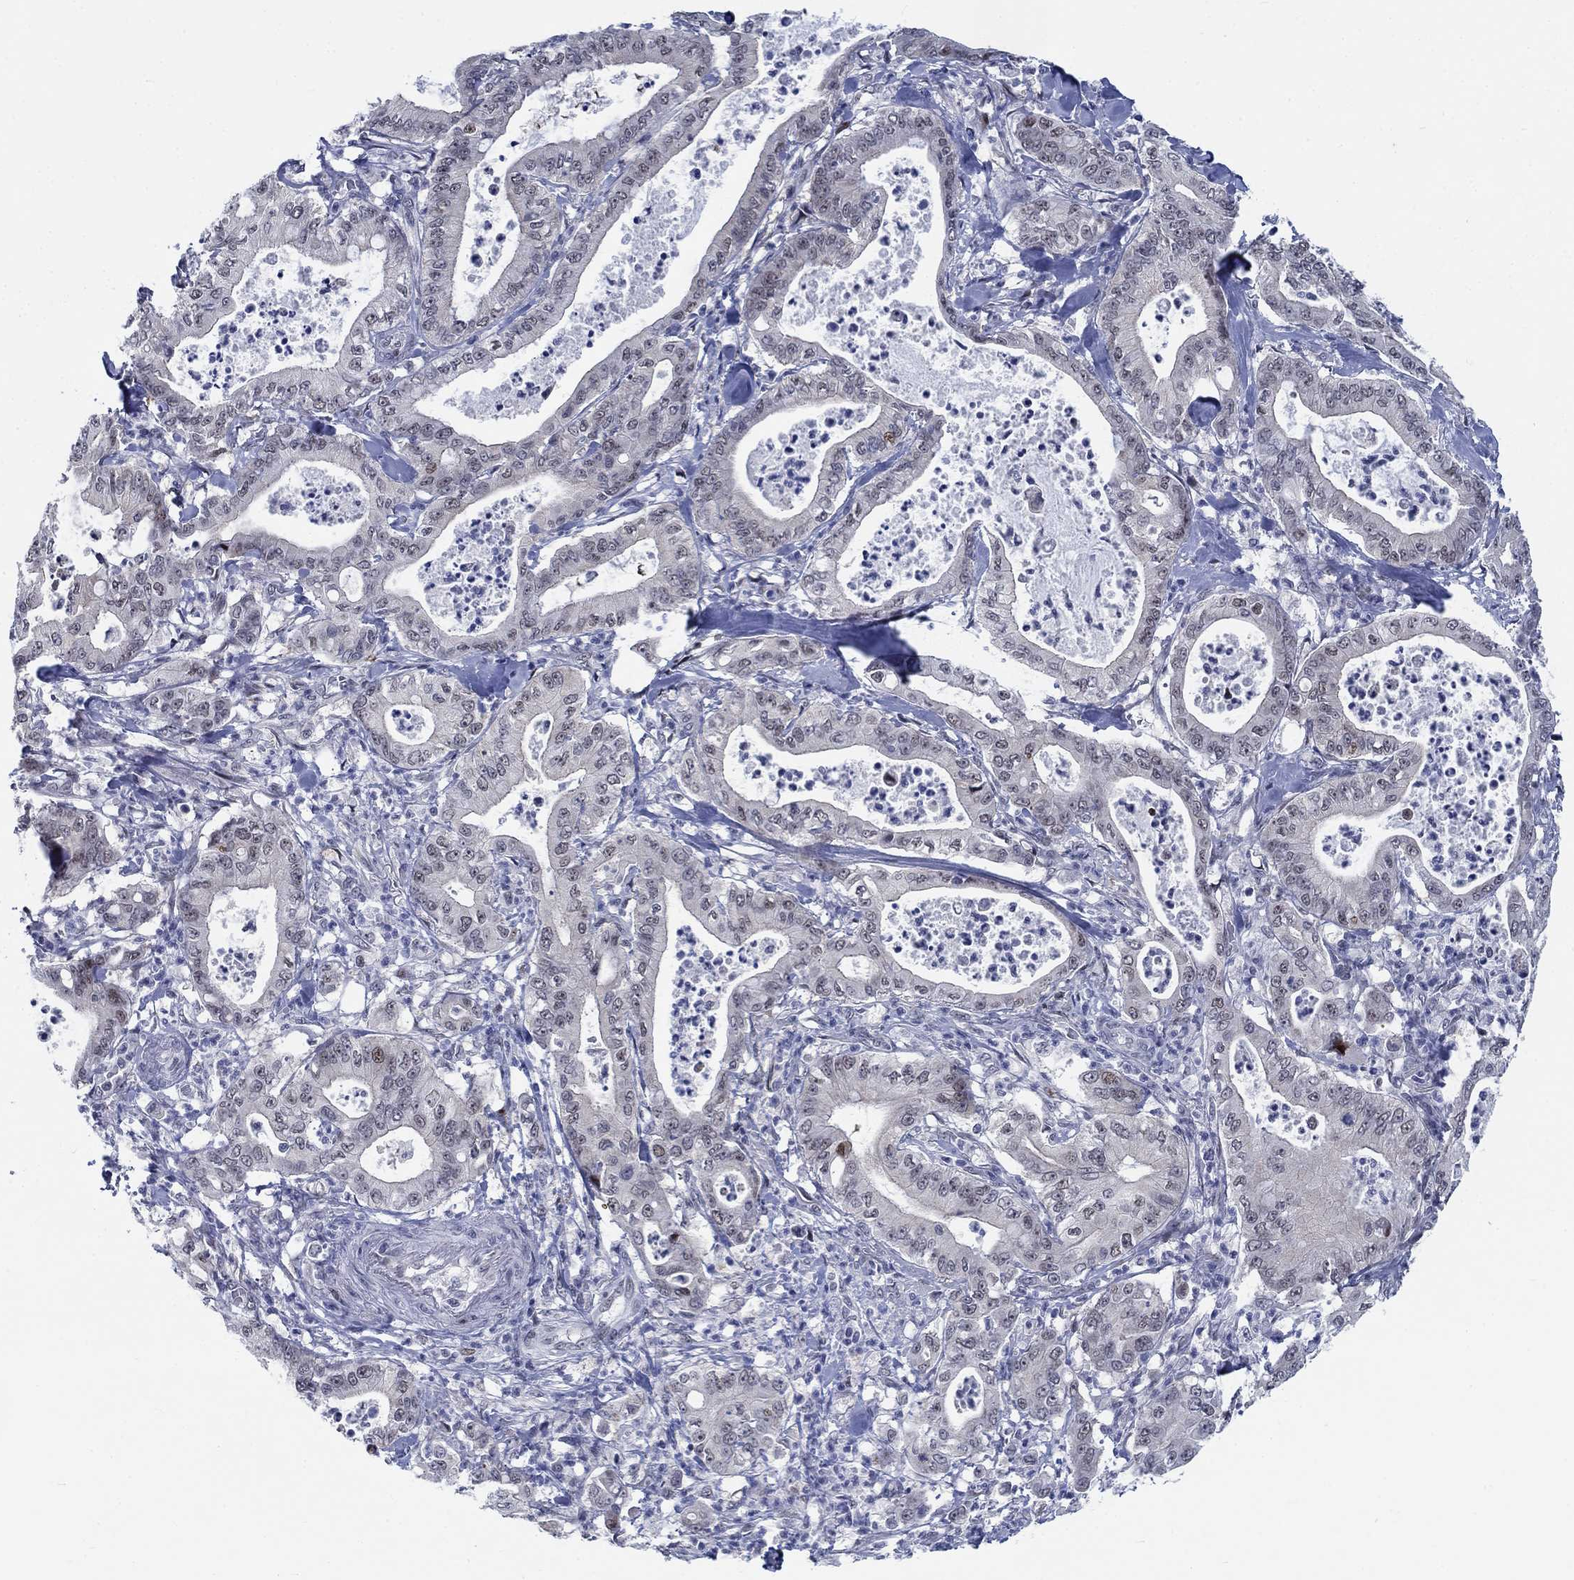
{"staining": {"intensity": "negative", "quantity": "none", "location": "none"}, "tissue": "pancreatic cancer", "cell_type": "Tumor cells", "image_type": "cancer", "snomed": [{"axis": "morphology", "description": "Adenocarcinoma, NOS"}, {"axis": "topography", "description": "Pancreas"}], "caption": "Immunohistochemistry (IHC) histopathology image of neoplastic tissue: pancreatic adenocarcinoma stained with DAB shows no significant protein positivity in tumor cells.", "gene": "NEU3", "patient": {"sex": "male", "age": 71}}